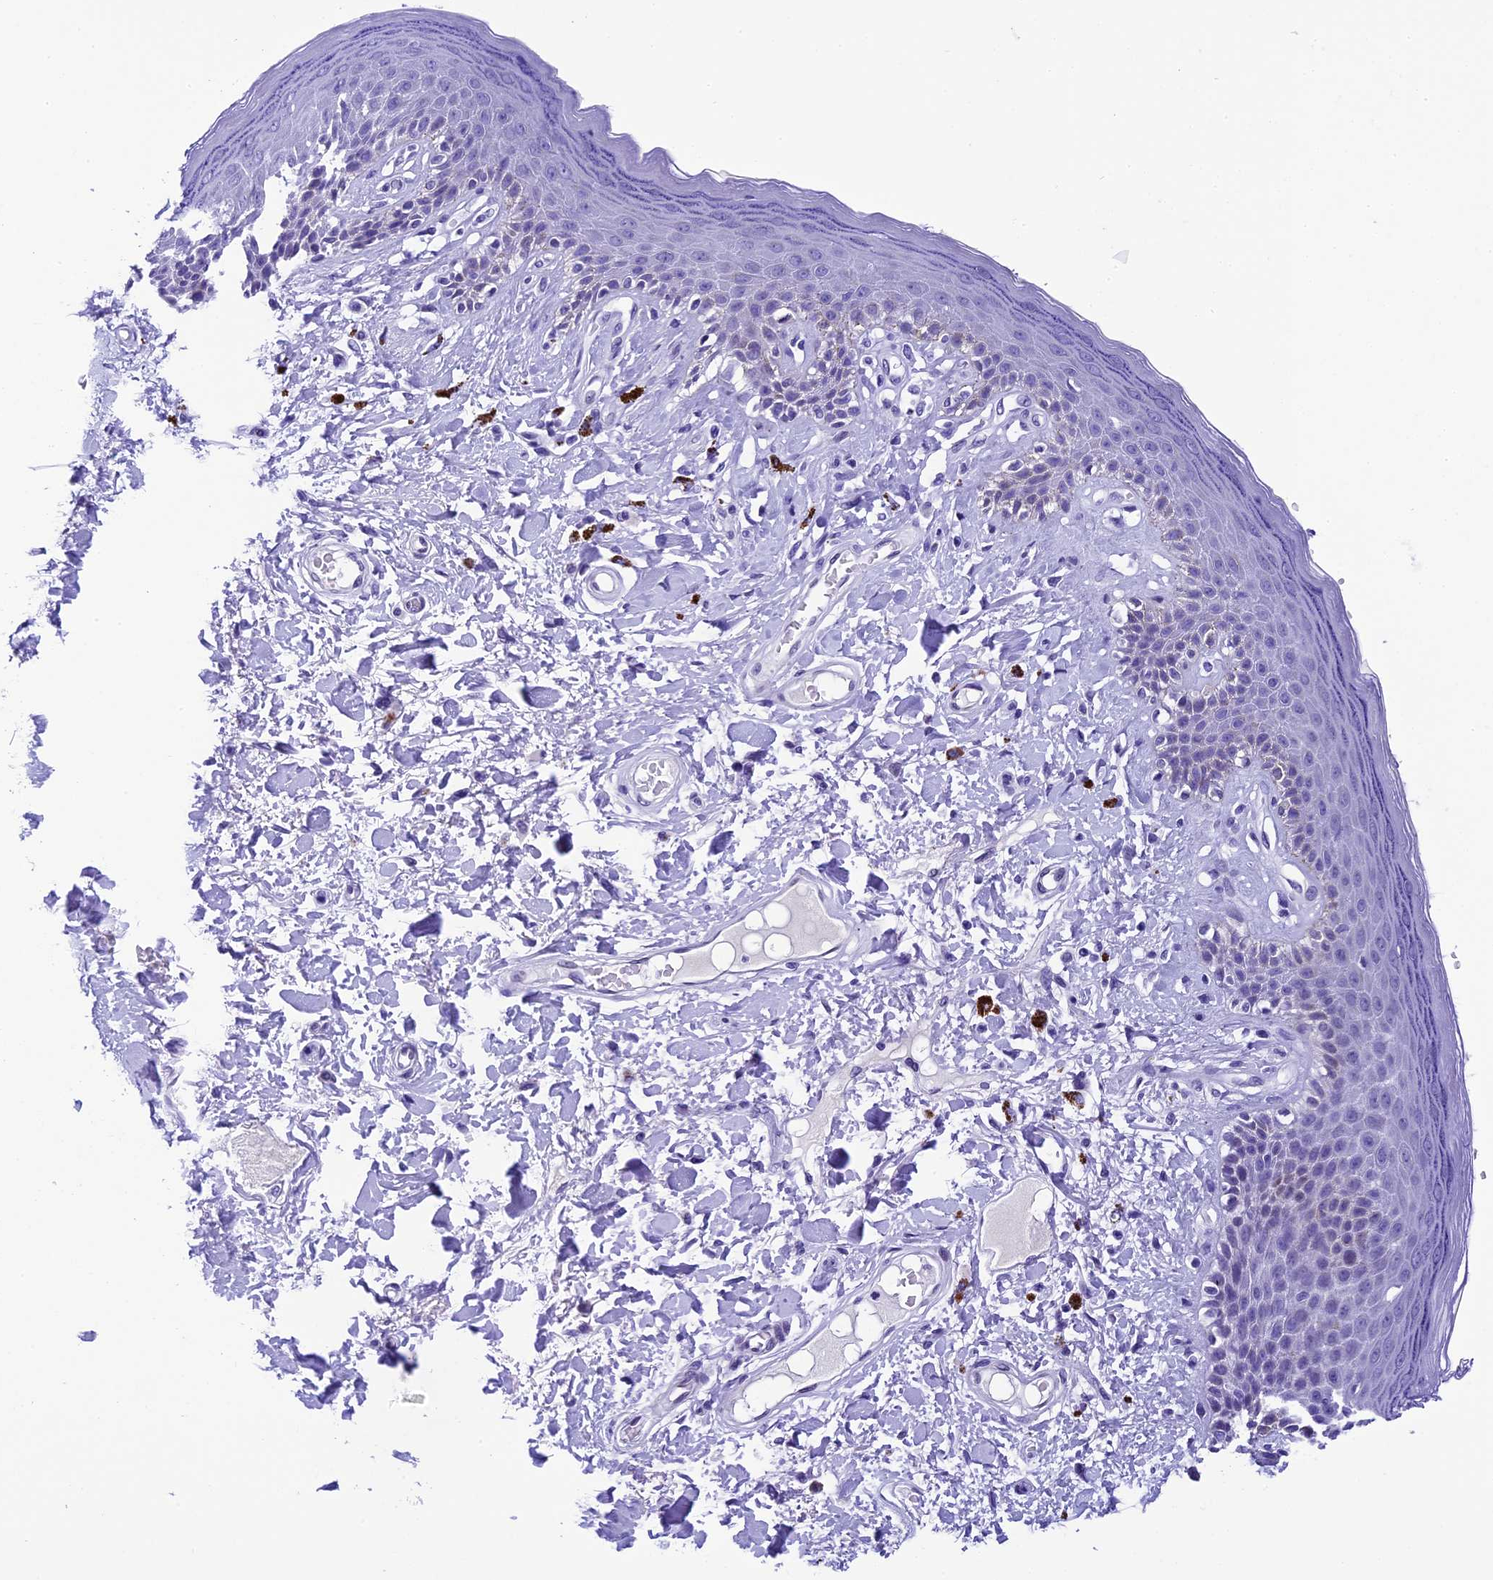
{"staining": {"intensity": "moderate", "quantity": "<25%", "location": "cytoplasmic/membranous"}, "tissue": "skin", "cell_type": "Epidermal cells", "image_type": "normal", "snomed": [{"axis": "morphology", "description": "Normal tissue, NOS"}, {"axis": "topography", "description": "Anal"}], "caption": "This is a photomicrograph of IHC staining of normal skin, which shows moderate positivity in the cytoplasmic/membranous of epidermal cells.", "gene": "METTL25", "patient": {"sex": "female", "age": 78}}